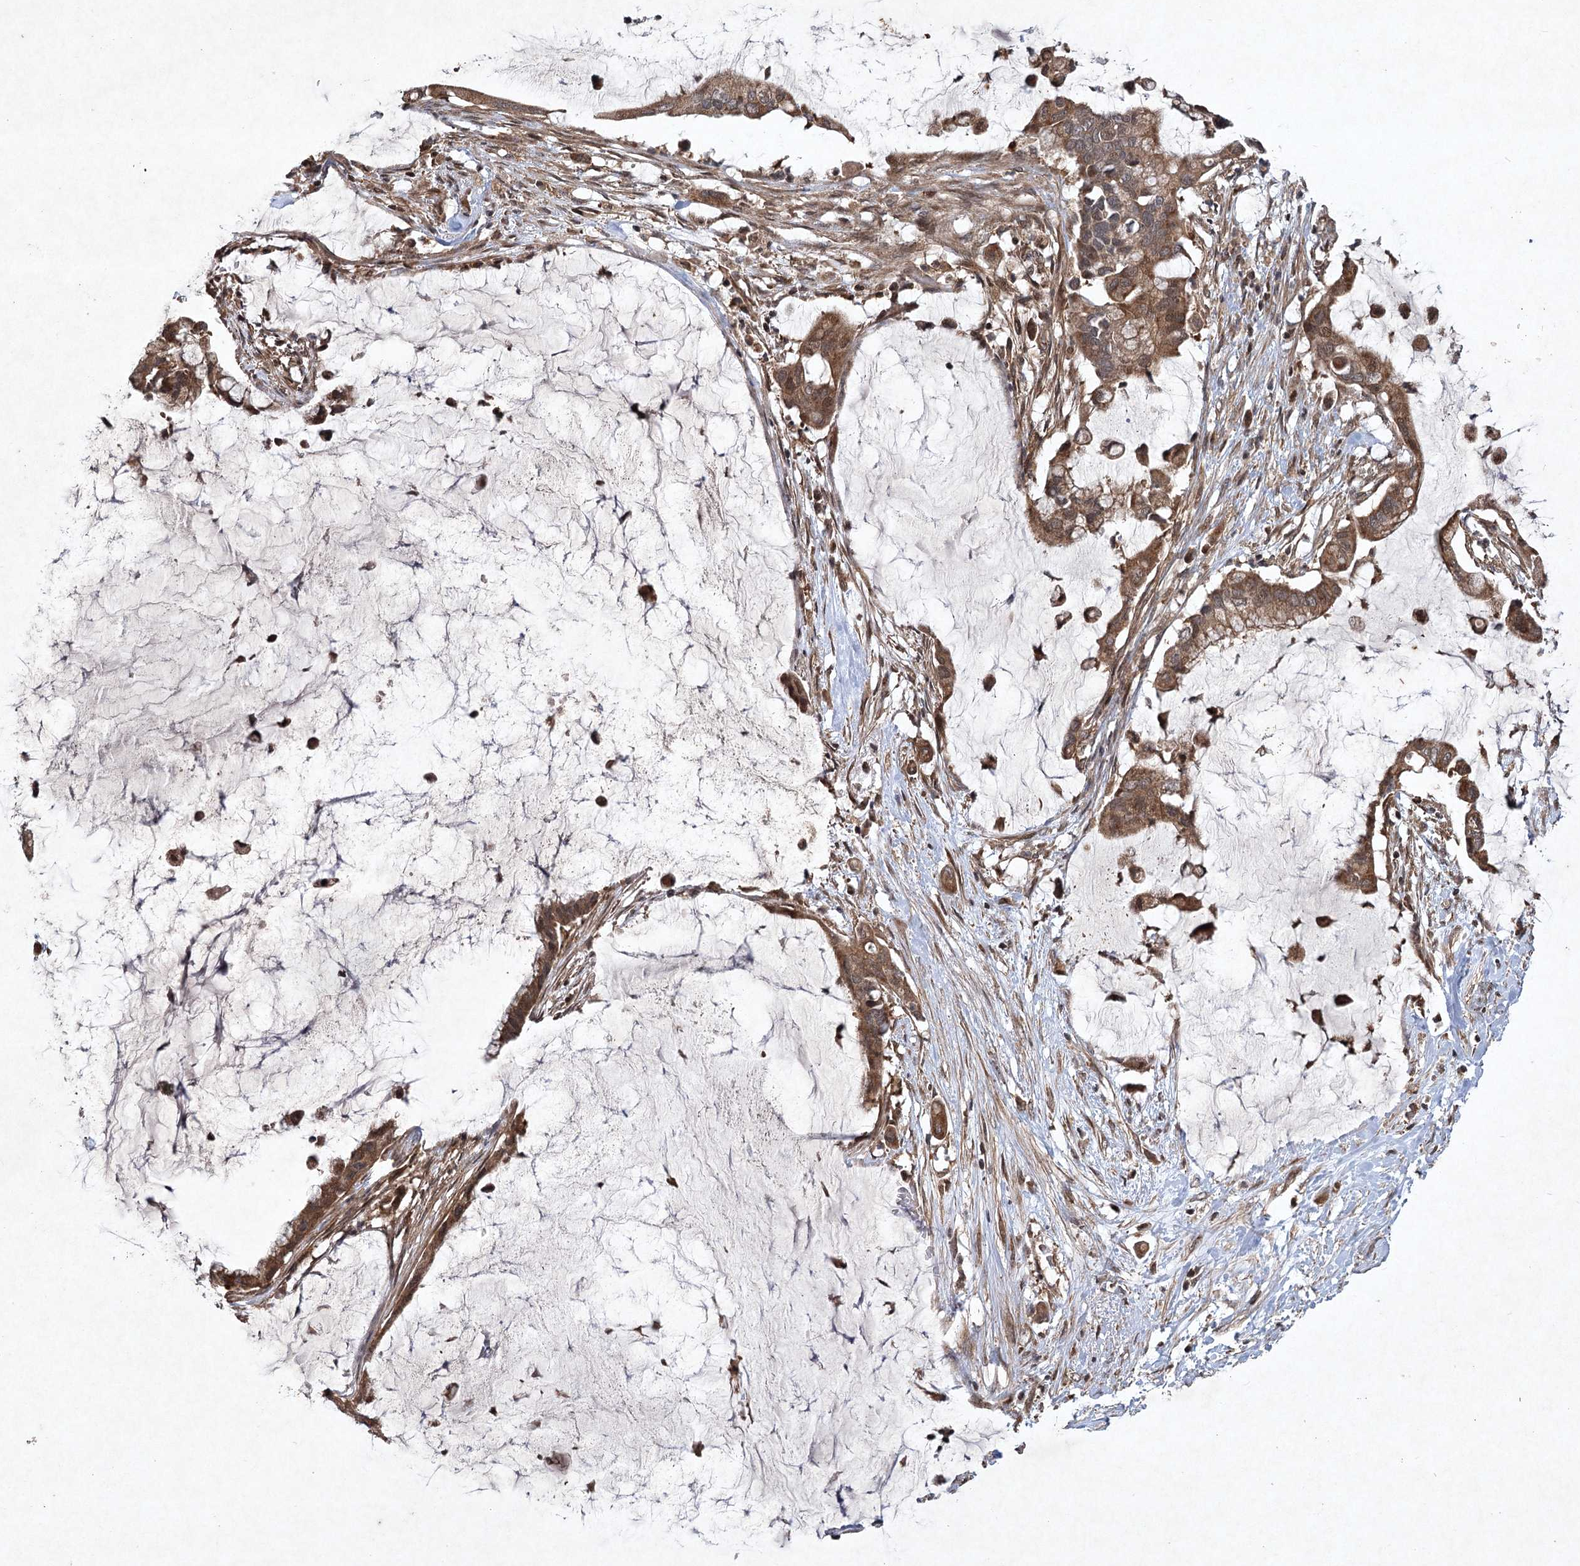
{"staining": {"intensity": "moderate", "quantity": ">75%", "location": "cytoplasmic/membranous"}, "tissue": "pancreatic cancer", "cell_type": "Tumor cells", "image_type": "cancer", "snomed": [{"axis": "morphology", "description": "Adenocarcinoma, NOS"}, {"axis": "topography", "description": "Pancreas"}], "caption": "Immunohistochemistry (IHC) image of neoplastic tissue: pancreatic cancer stained using immunohistochemistry (IHC) reveals medium levels of moderate protein expression localized specifically in the cytoplasmic/membranous of tumor cells, appearing as a cytoplasmic/membranous brown color.", "gene": "INSIG2", "patient": {"sex": "male", "age": 41}}